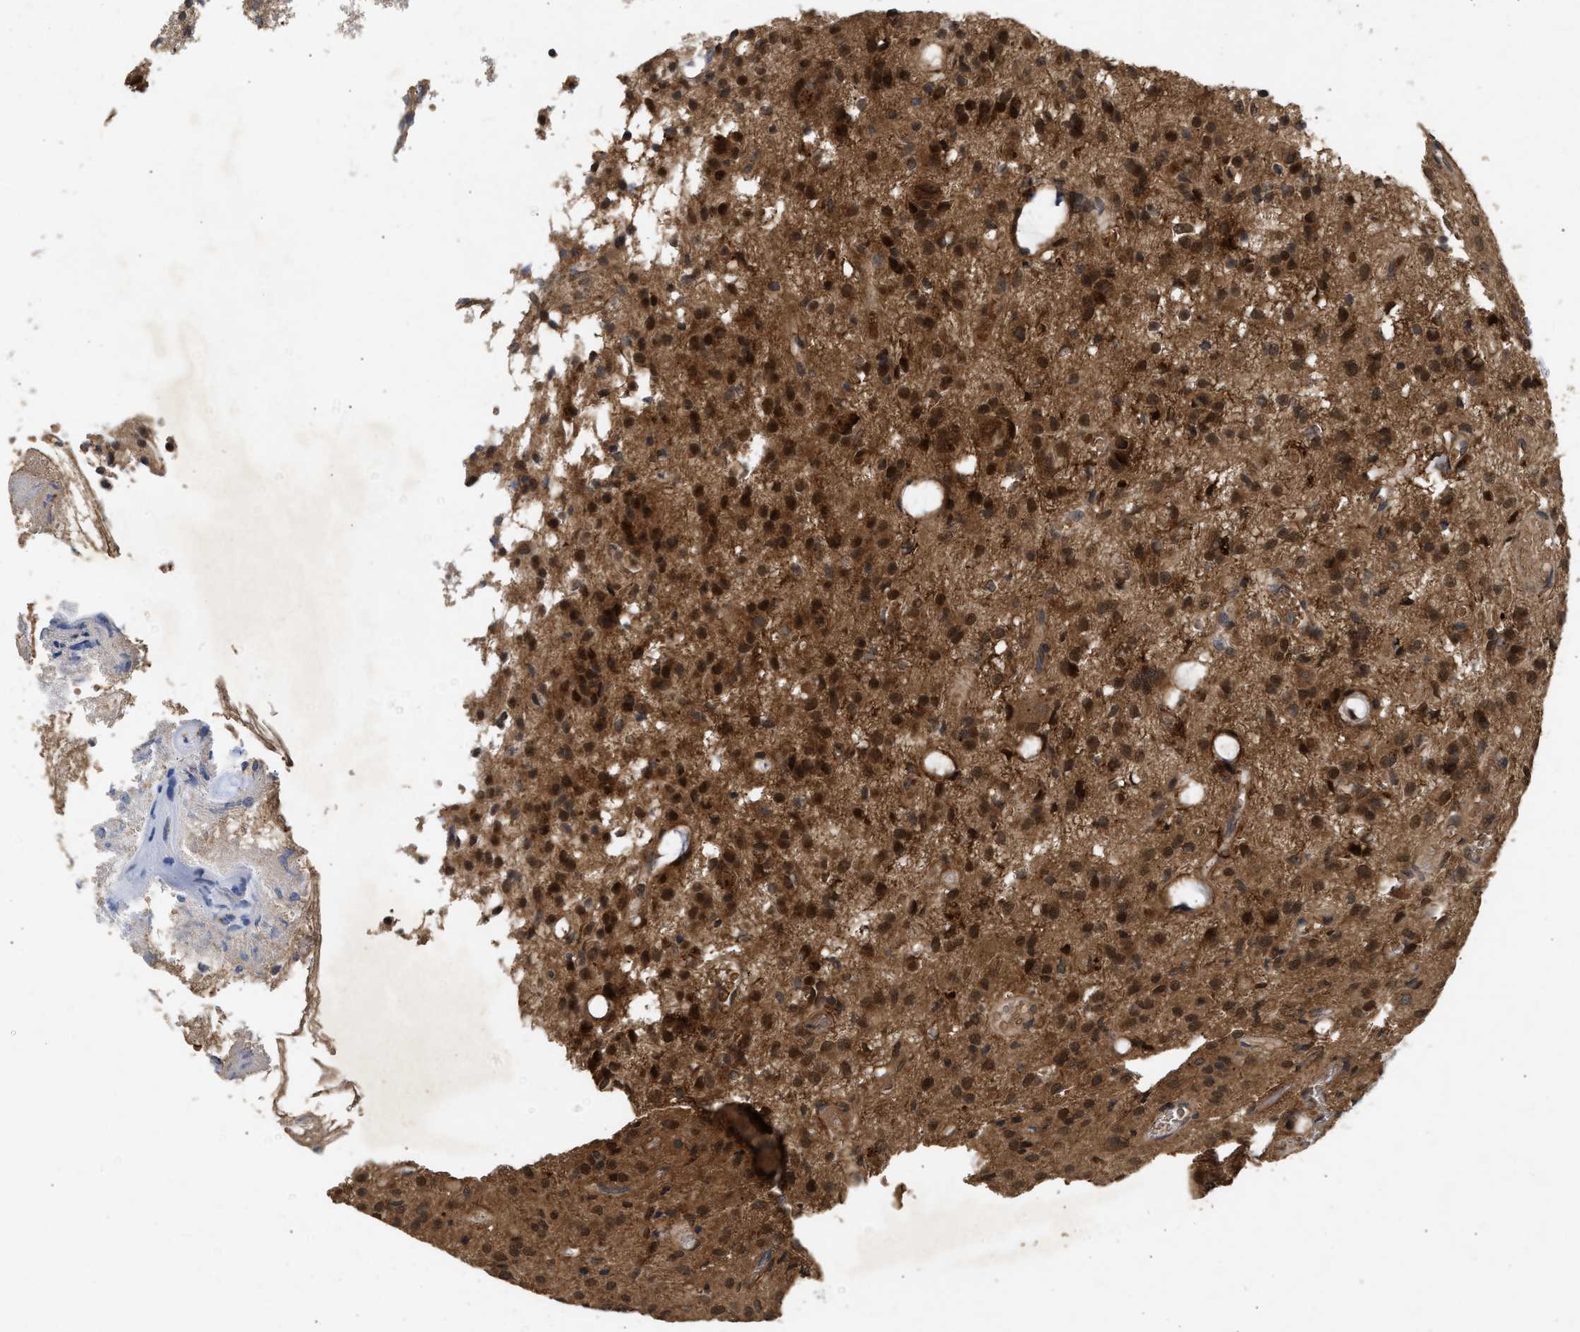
{"staining": {"intensity": "strong", "quantity": ">75%", "location": "cytoplasmic/membranous,nuclear"}, "tissue": "glioma", "cell_type": "Tumor cells", "image_type": "cancer", "snomed": [{"axis": "morphology", "description": "Glioma, malignant, High grade"}, {"axis": "topography", "description": "Brain"}], "caption": "About >75% of tumor cells in human glioma show strong cytoplasmic/membranous and nuclear protein expression as visualized by brown immunohistochemical staining.", "gene": "FITM1", "patient": {"sex": "female", "age": 59}}